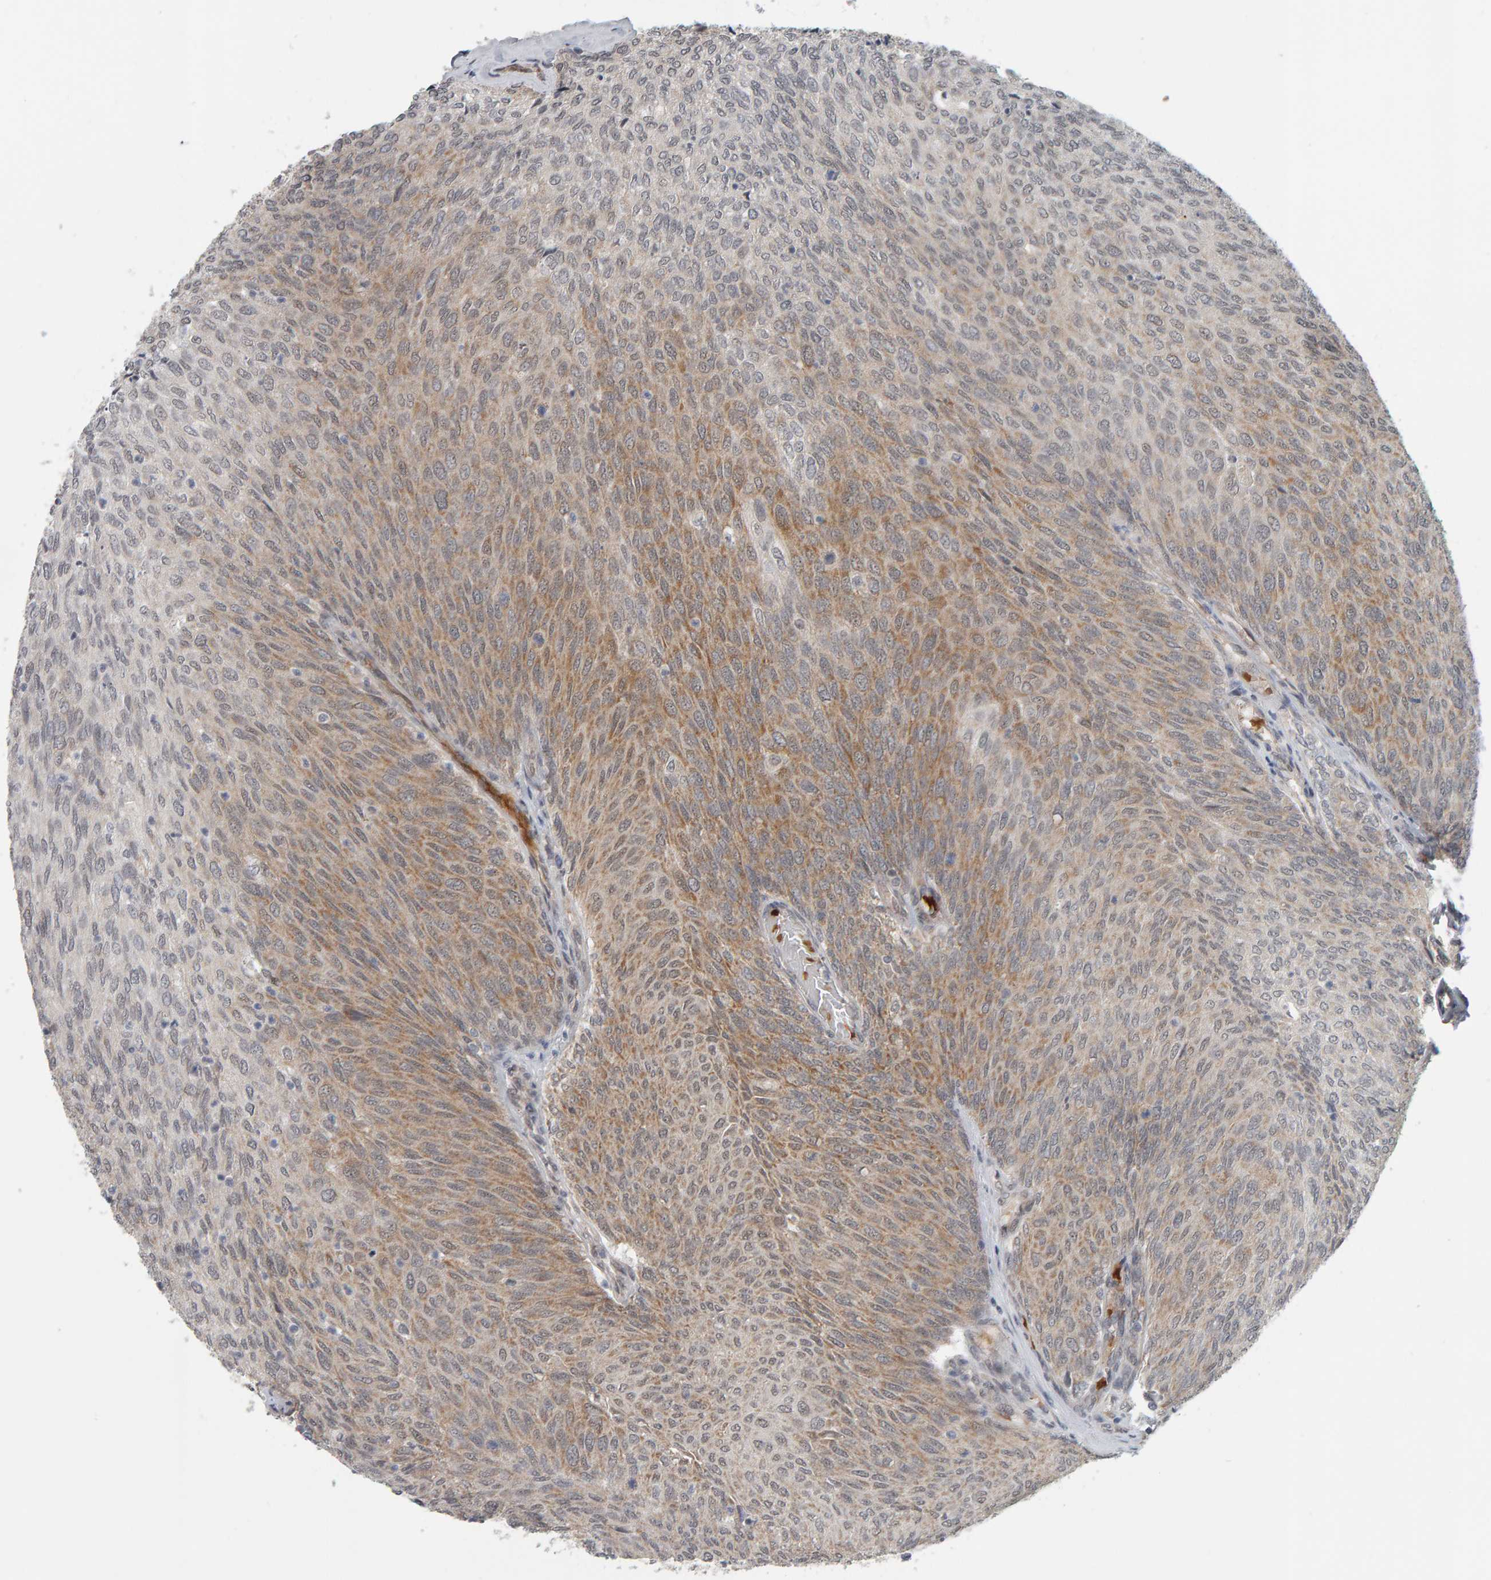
{"staining": {"intensity": "moderate", "quantity": "25%-75%", "location": "cytoplasmic/membranous,nuclear"}, "tissue": "urothelial cancer", "cell_type": "Tumor cells", "image_type": "cancer", "snomed": [{"axis": "morphology", "description": "Urothelial carcinoma, Low grade"}, {"axis": "topography", "description": "Urinary bladder"}], "caption": "A high-resolution histopathology image shows immunohistochemistry staining of urothelial cancer, which displays moderate cytoplasmic/membranous and nuclear expression in about 25%-75% of tumor cells. (Stains: DAB in brown, nuclei in blue, Microscopy: brightfield microscopy at high magnification).", "gene": "DAP3", "patient": {"sex": "female", "age": 79}}